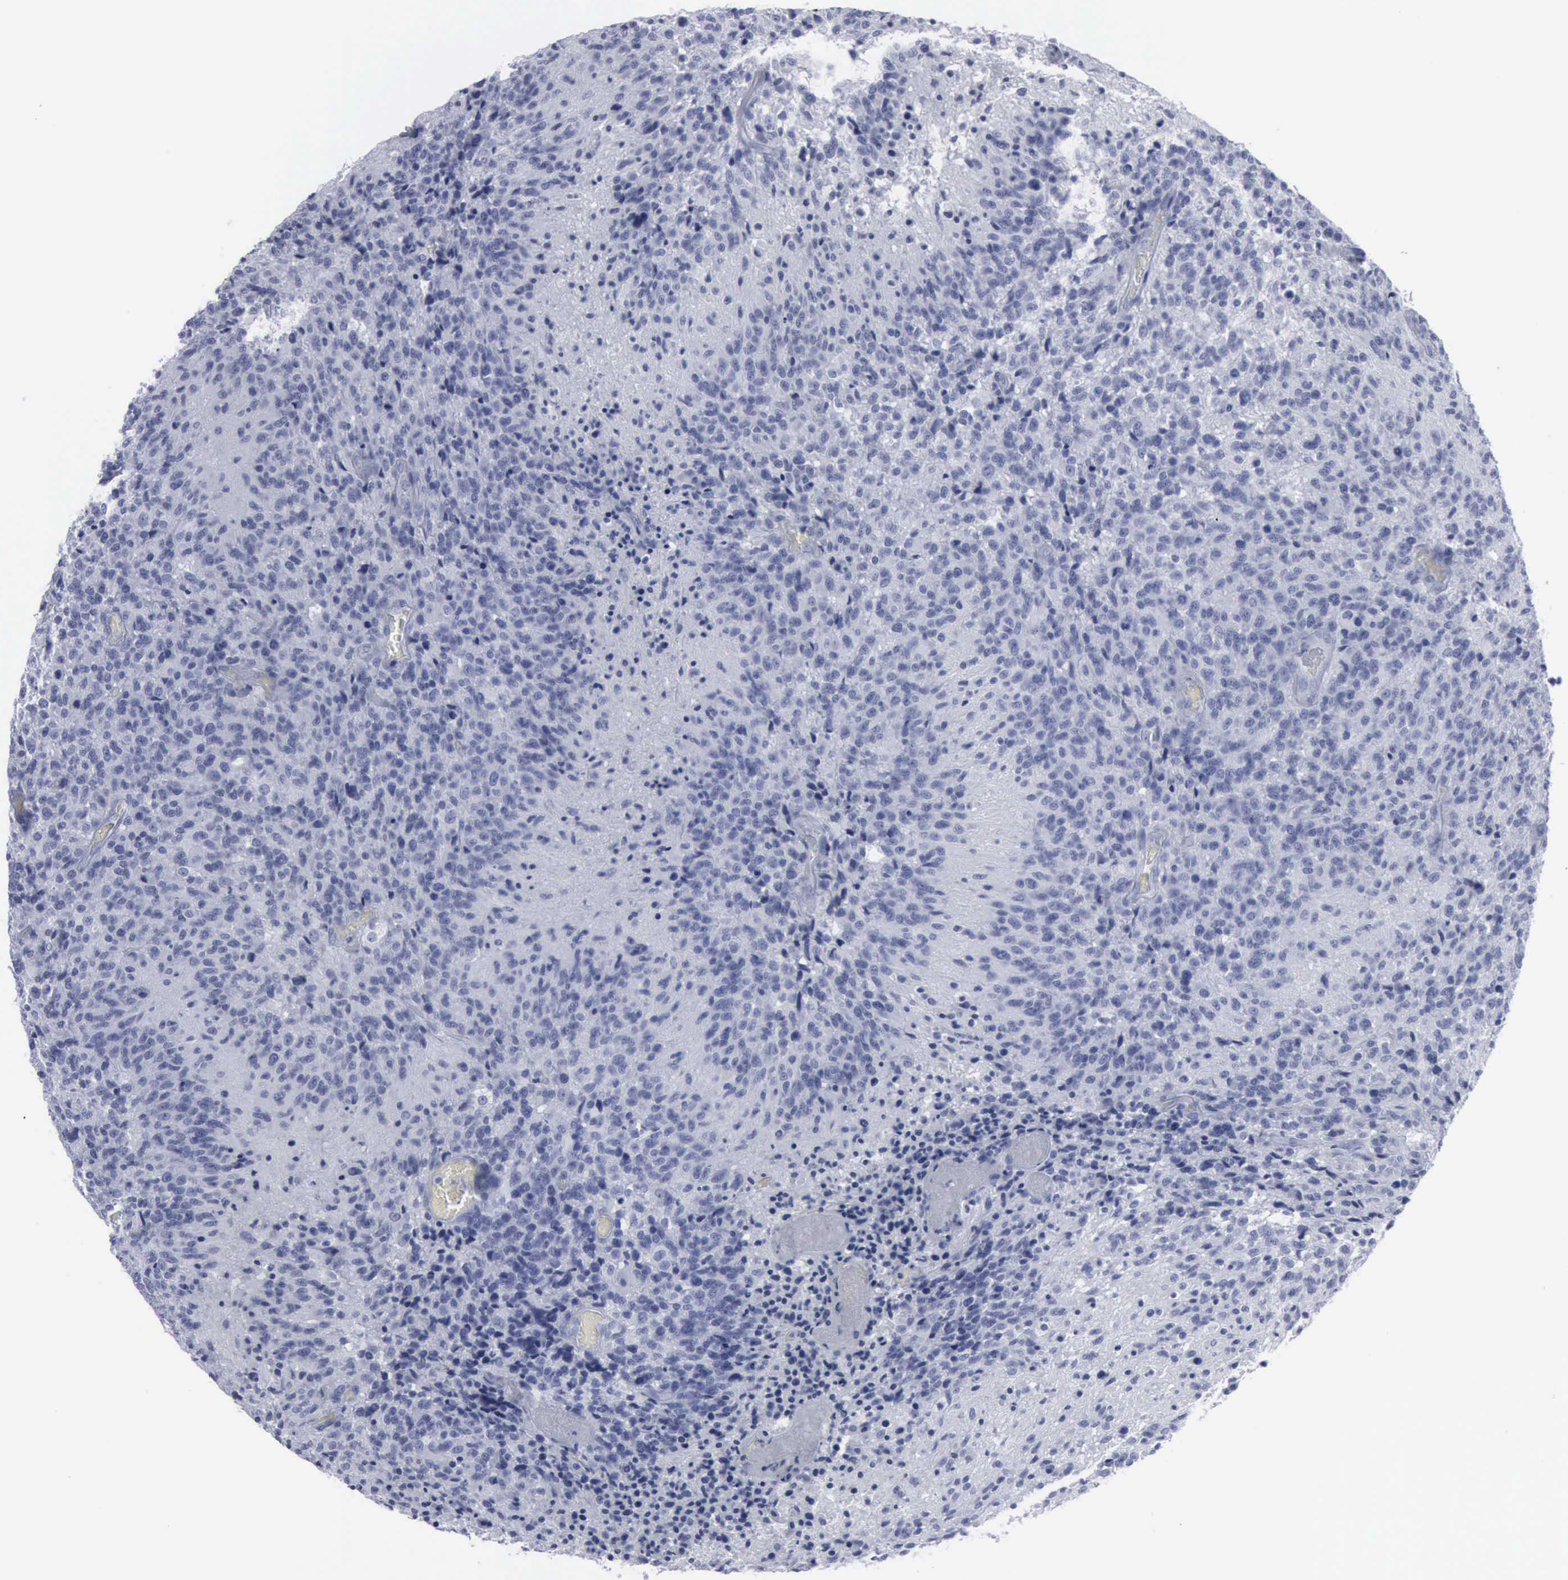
{"staining": {"intensity": "negative", "quantity": "none", "location": "none"}, "tissue": "glioma", "cell_type": "Tumor cells", "image_type": "cancer", "snomed": [{"axis": "morphology", "description": "Glioma, malignant, High grade"}, {"axis": "topography", "description": "Brain"}], "caption": "An IHC photomicrograph of glioma is shown. There is no staining in tumor cells of glioma.", "gene": "VCAM1", "patient": {"sex": "male", "age": 36}}